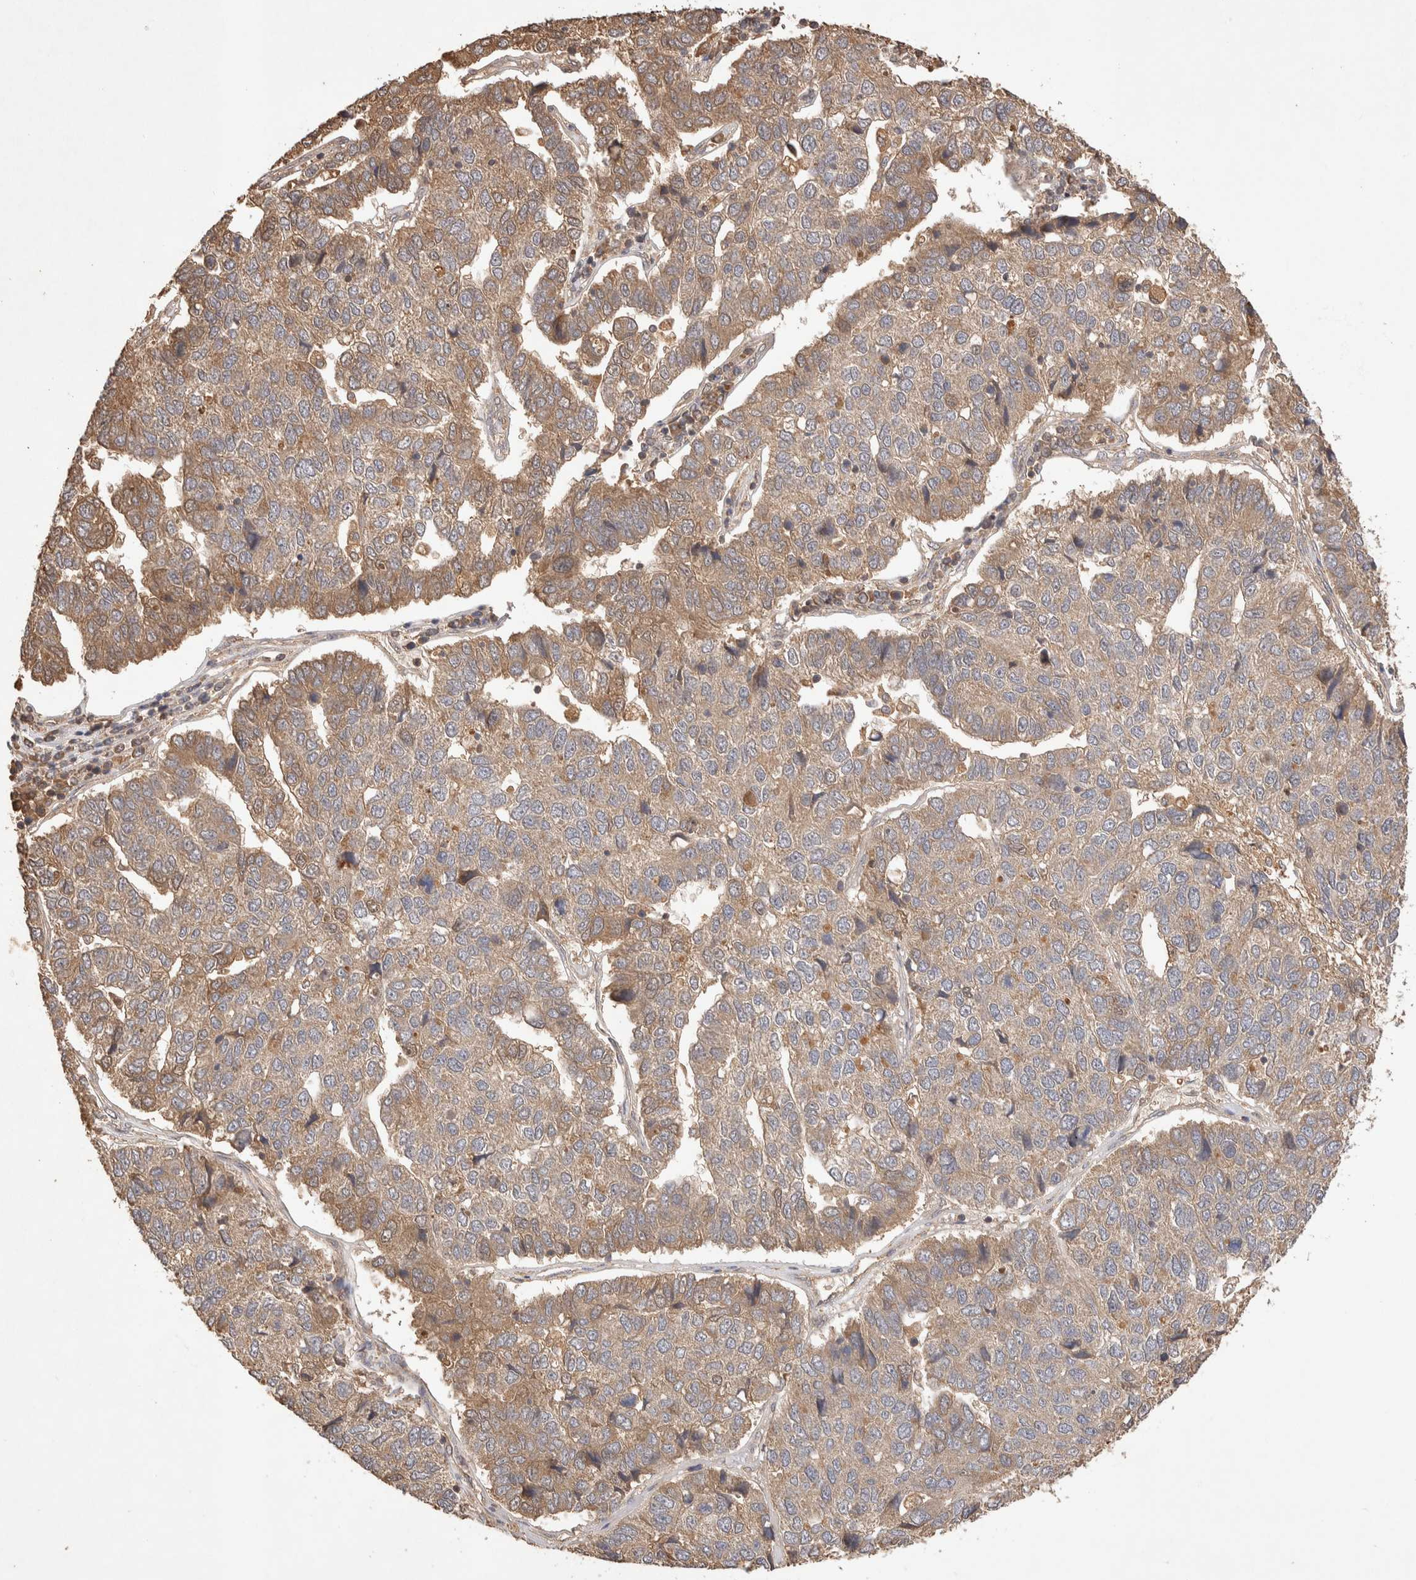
{"staining": {"intensity": "moderate", "quantity": "25%-75%", "location": "cytoplasmic/membranous"}, "tissue": "pancreatic cancer", "cell_type": "Tumor cells", "image_type": "cancer", "snomed": [{"axis": "morphology", "description": "Adenocarcinoma, NOS"}, {"axis": "topography", "description": "Pancreas"}], "caption": "Protein staining of pancreatic cancer (adenocarcinoma) tissue exhibits moderate cytoplasmic/membranous expression in about 25%-75% of tumor cells.", "gene": "NSMAF", "patient": {"sex": "female", "age": 61}}